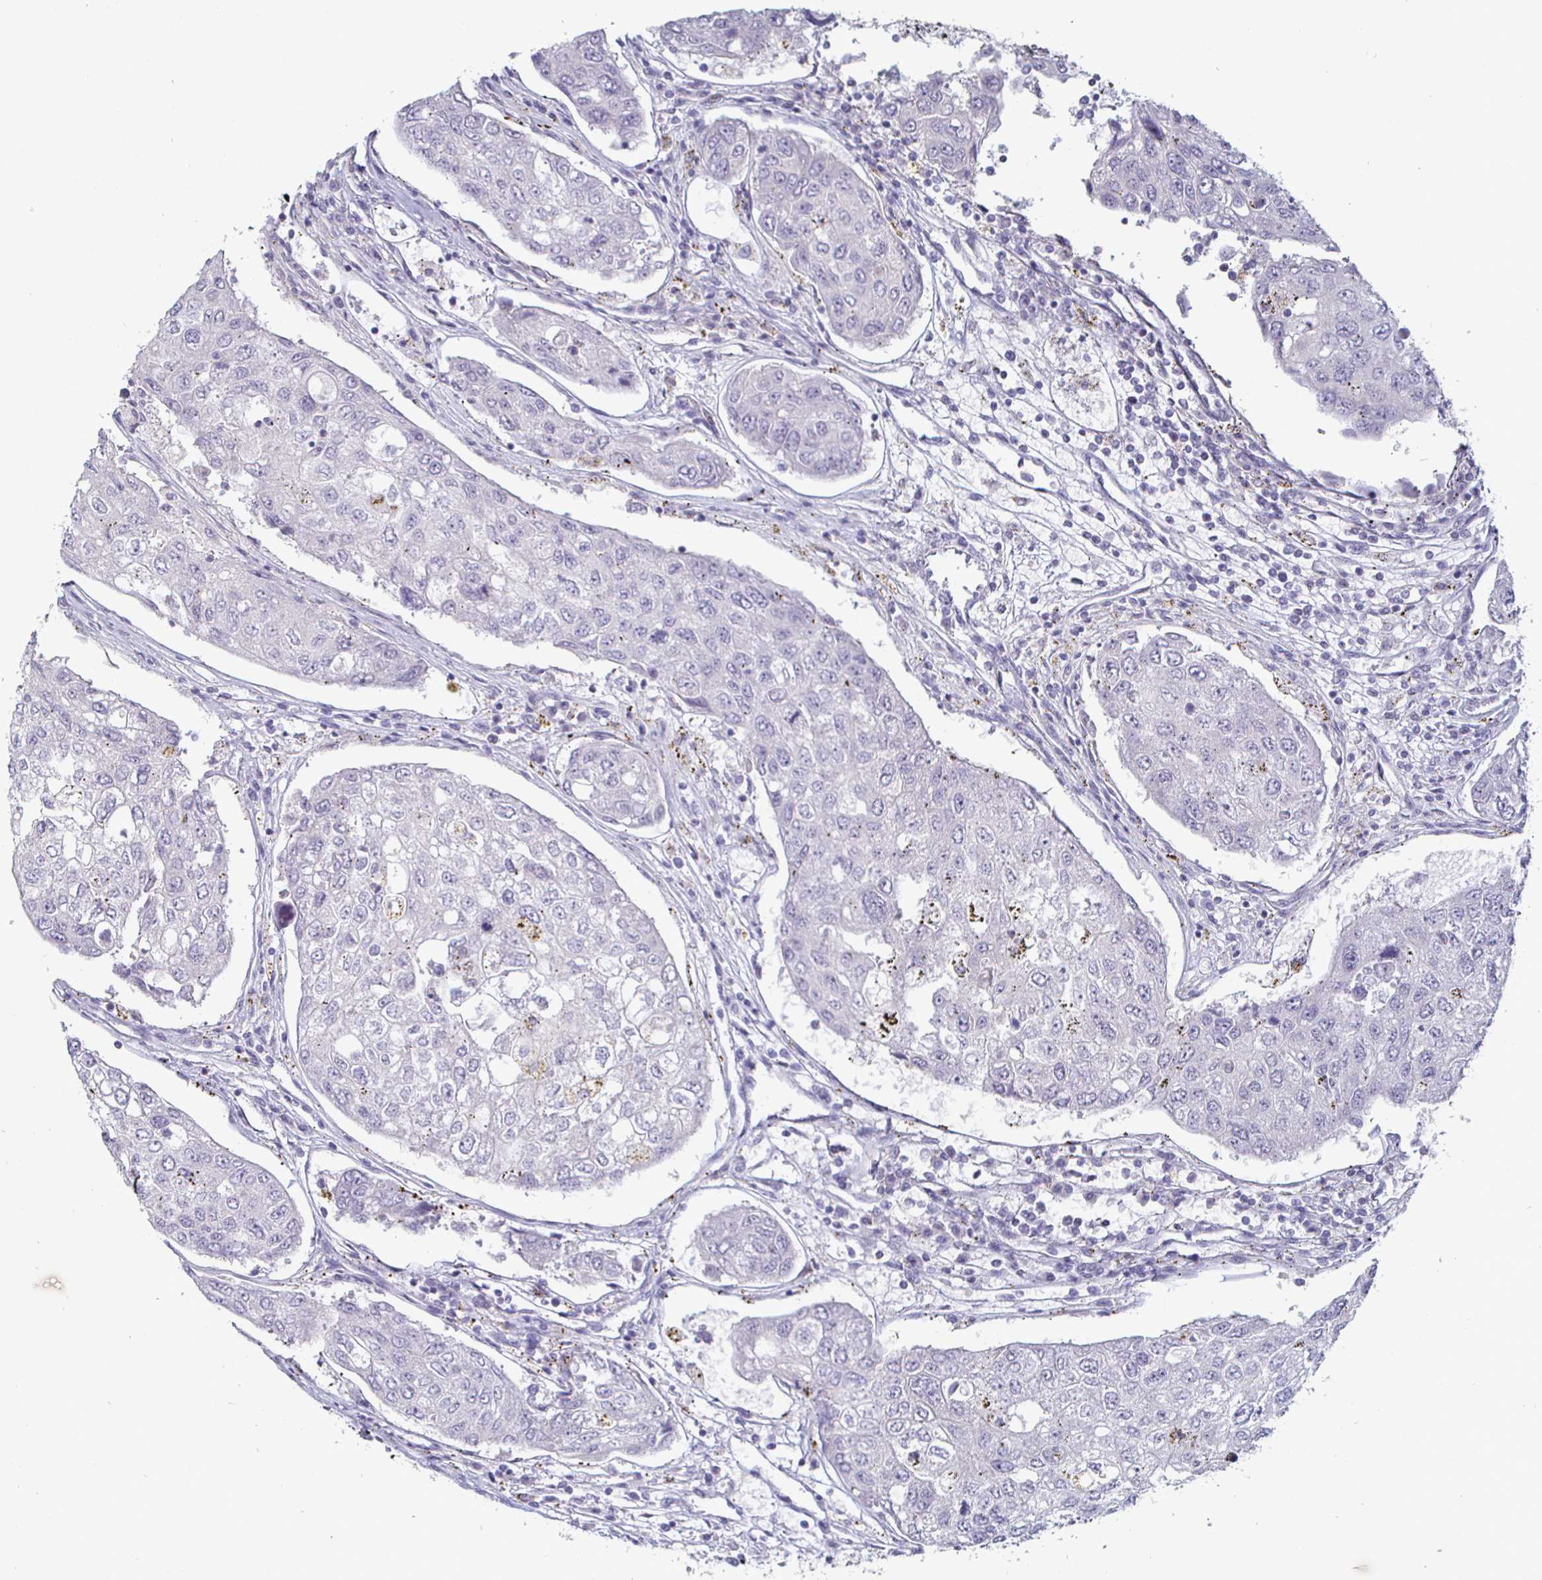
{"staining": {"intensity": "negative", "quantity": "none", "location": "none"}, "tissue": "urothelial cancer", "cell_type": "Tumor cells", "image_type": "cancer", "snomed": [{"axis": "morphology", "description": "Urothelial carcinoma, High grade"}, {"axis": "topography", "description": "Lymph node"}, {"axis": "topography", "description": "Urinary bladder"}], "caption": "DAB (3,3'-diaminobenzidine) immunohistochemical staining of human urothelial carcinoma (high-grade) reveals no significant expression in tumor cells.", "gene": "ENPP1", "patient": {"sex": "male", "age": 51}}